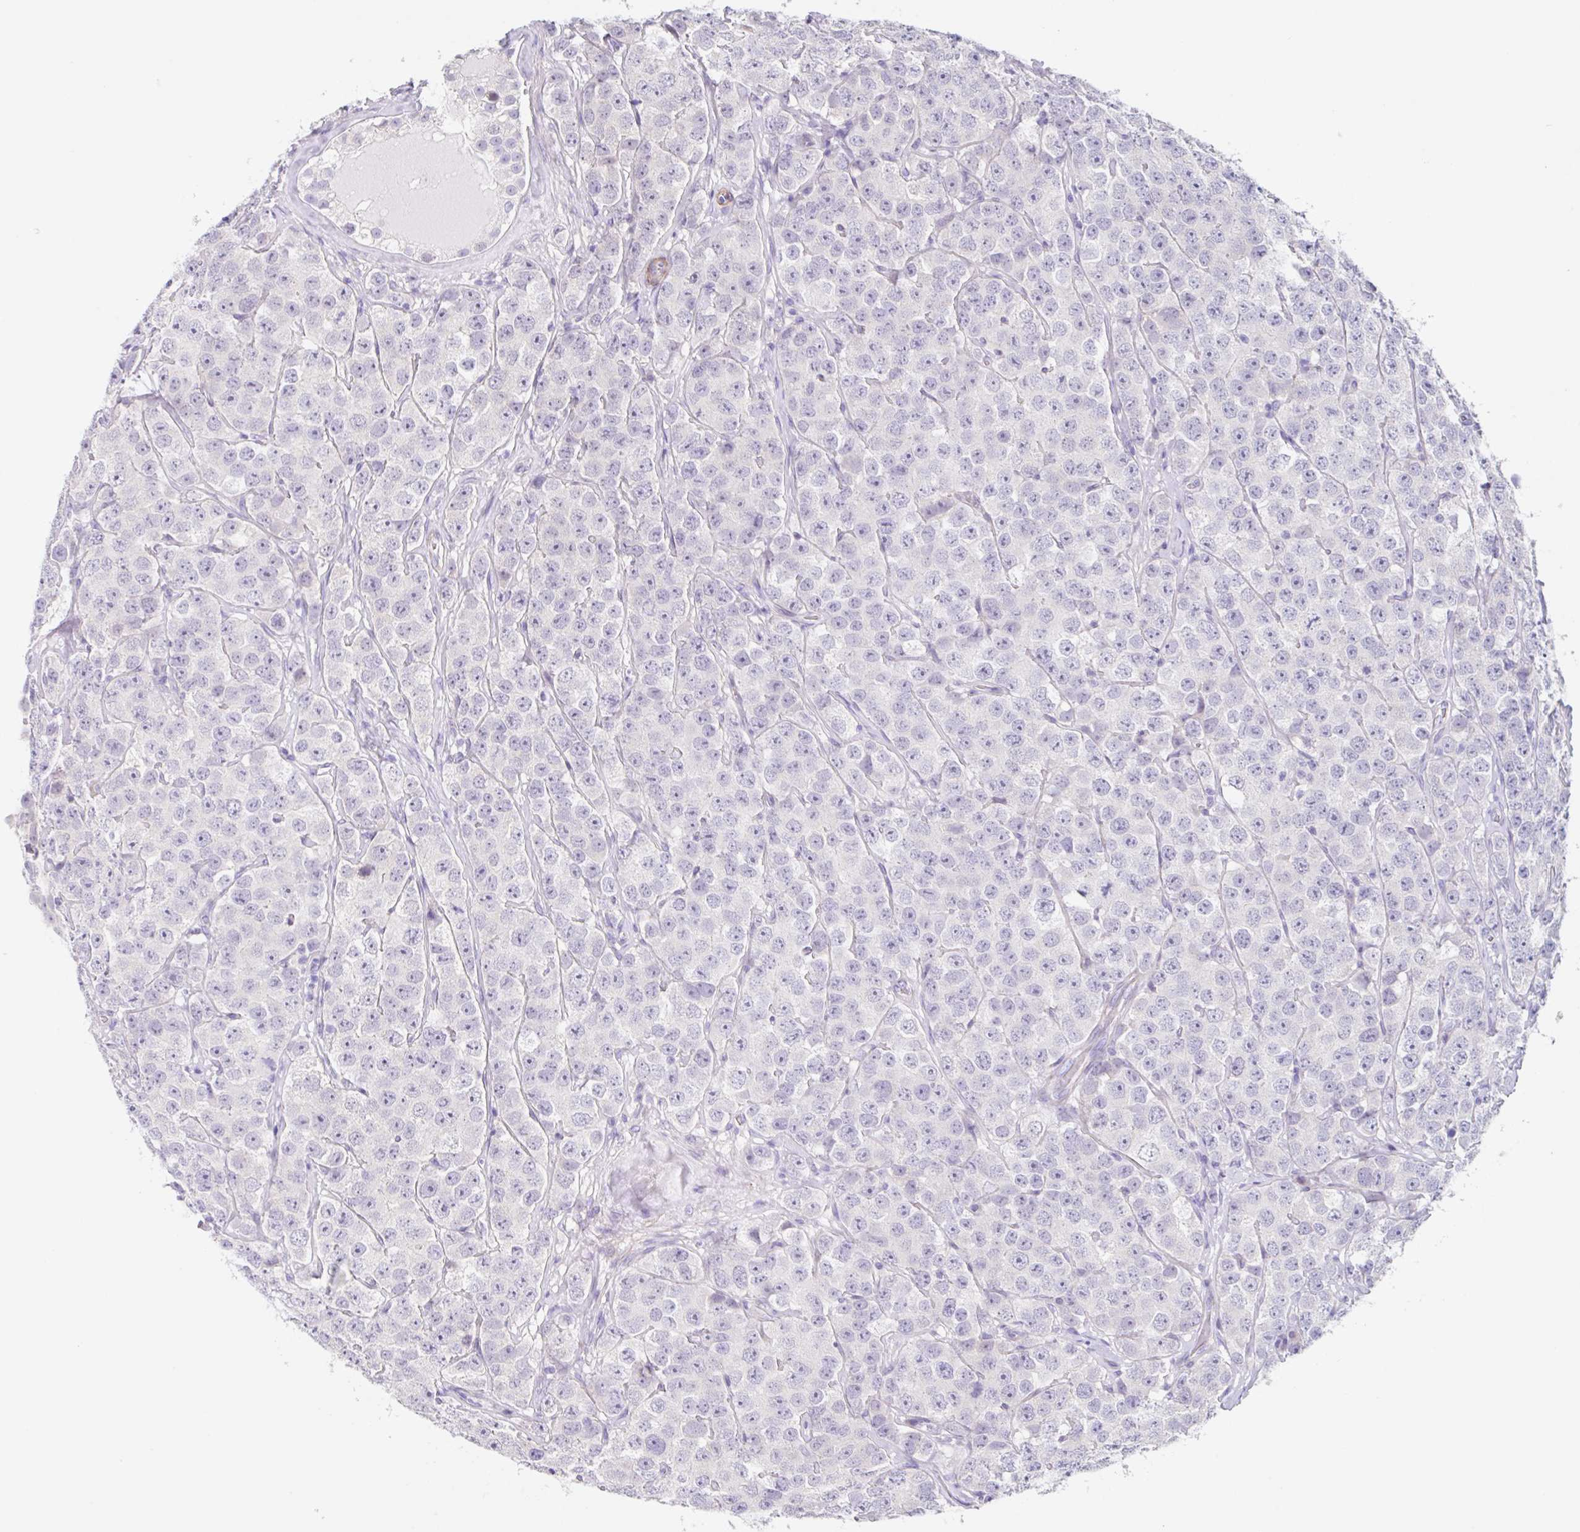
{"staining": {"intensity": "negative", "quantity": "none", "location": "none"}, "tissue": "testis cancer", "cell_type": "Tumor cells", "image_type": "cancer", "snomed": [{"axis": "morphology", "description": "Seminoma, NOS"}, {"axis": "topography", "description": "Testis"}], "caption": "IHC micrograph of neoplastic tissue: human seminoma (testis) stained with DAB (3,3'-diaminobenzidine) displays no significant protein expression in tumor cells. (IHC, brightfield microscopy, high magnification).", "gene": "DCAF17", "patient": {"sex": "male", "age": 28}}